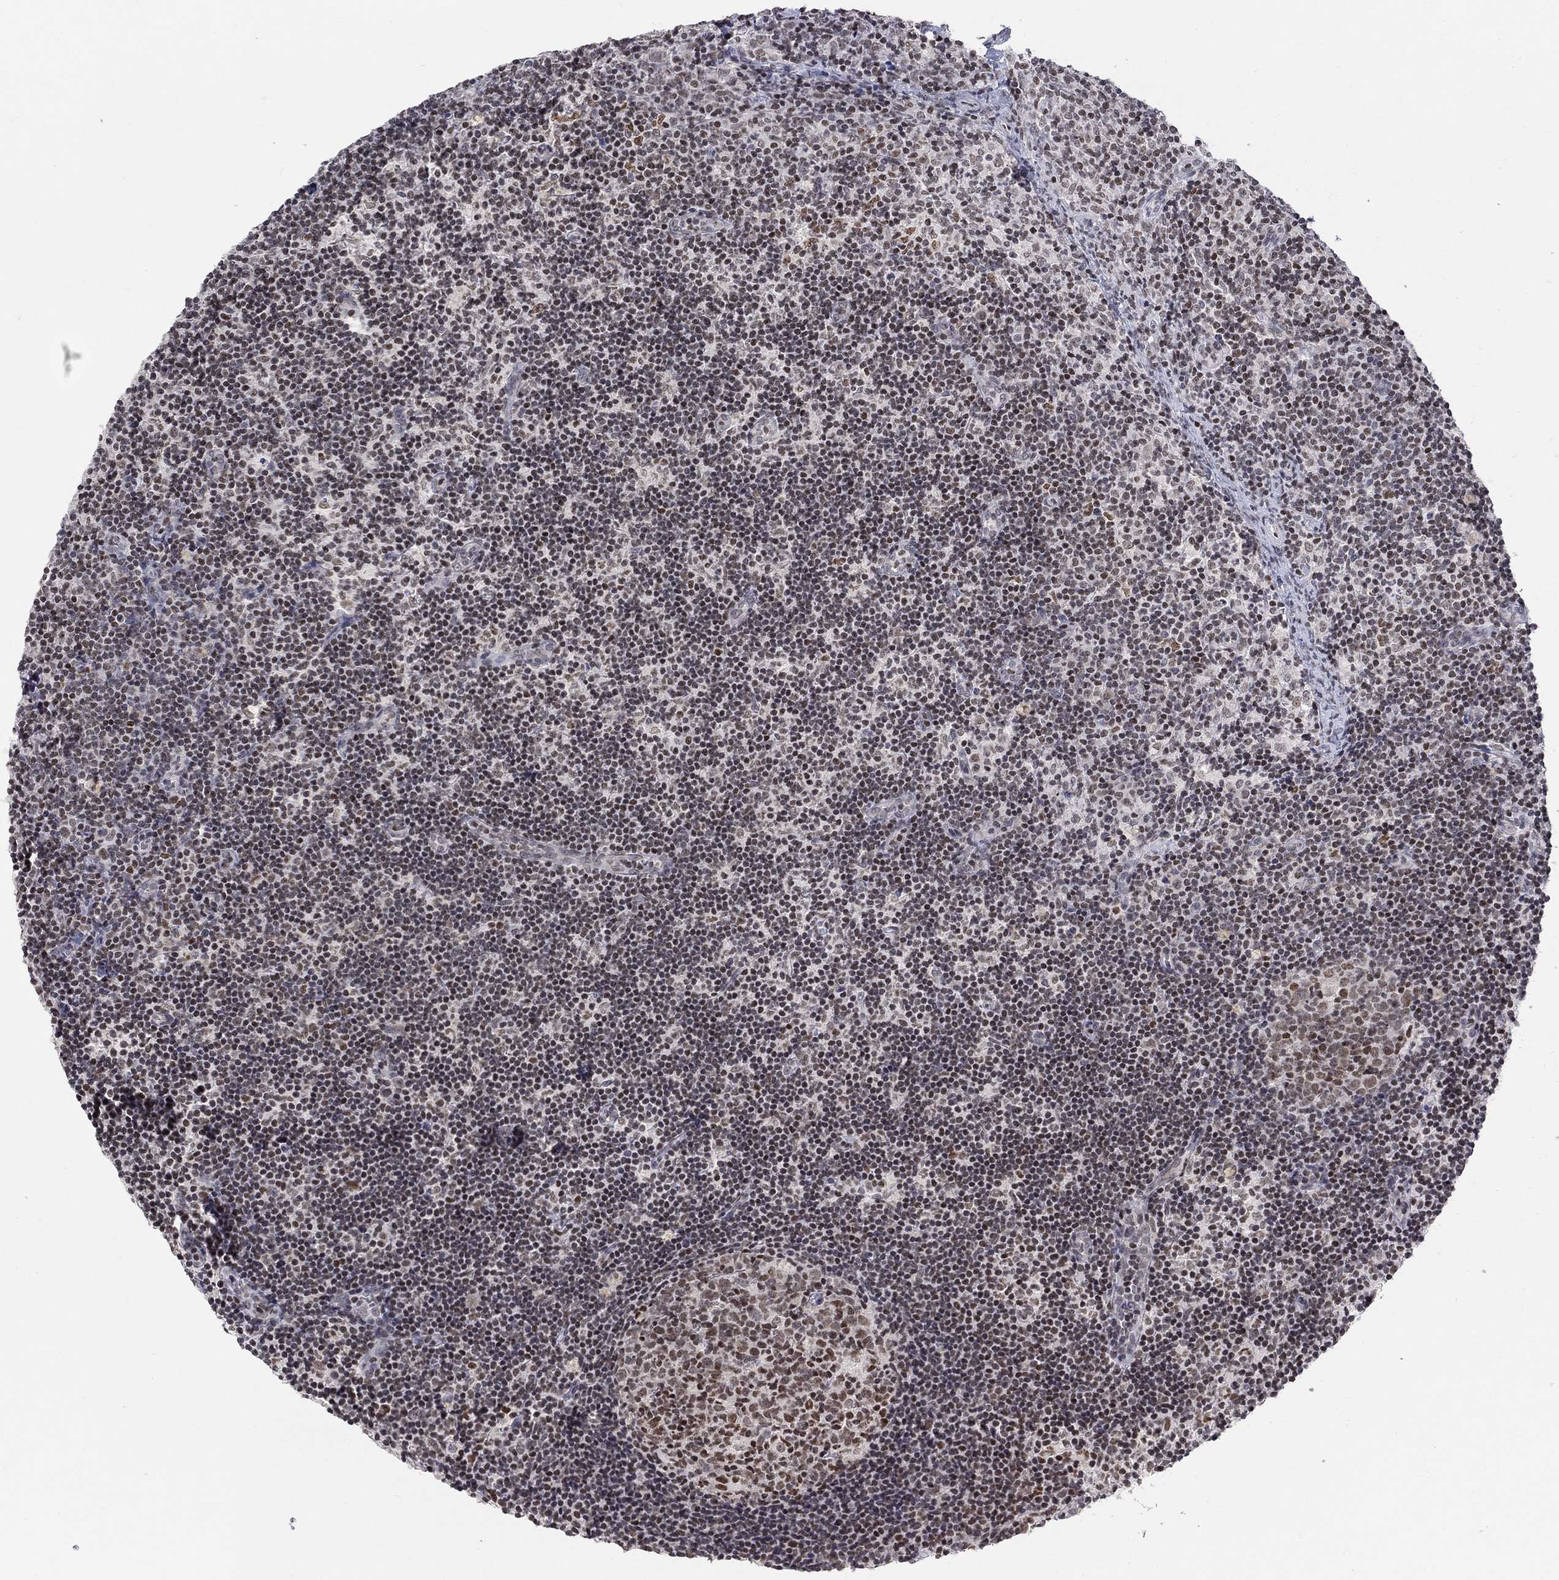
{"staining": {"intensity": "strong", "quantity": "25%-75%", "location": "nuclear"}, "tissue": "lymph node", "cell_type": "Germinal center cells", "image_type": "normal", "snomed": [{"axis": "morphology", "description": "Normal tissue, NOS"}, {"axis": "topography", "description": "Lymph node"}], "caption": "An image of human lymph node stained for a protein demonstrates strong nuclear brown staining in germinal center cells. (IHC, brightfield microscopy, high magnification).", "gene": "KLF12", "patient": {"sex": "female", "age": 34}}